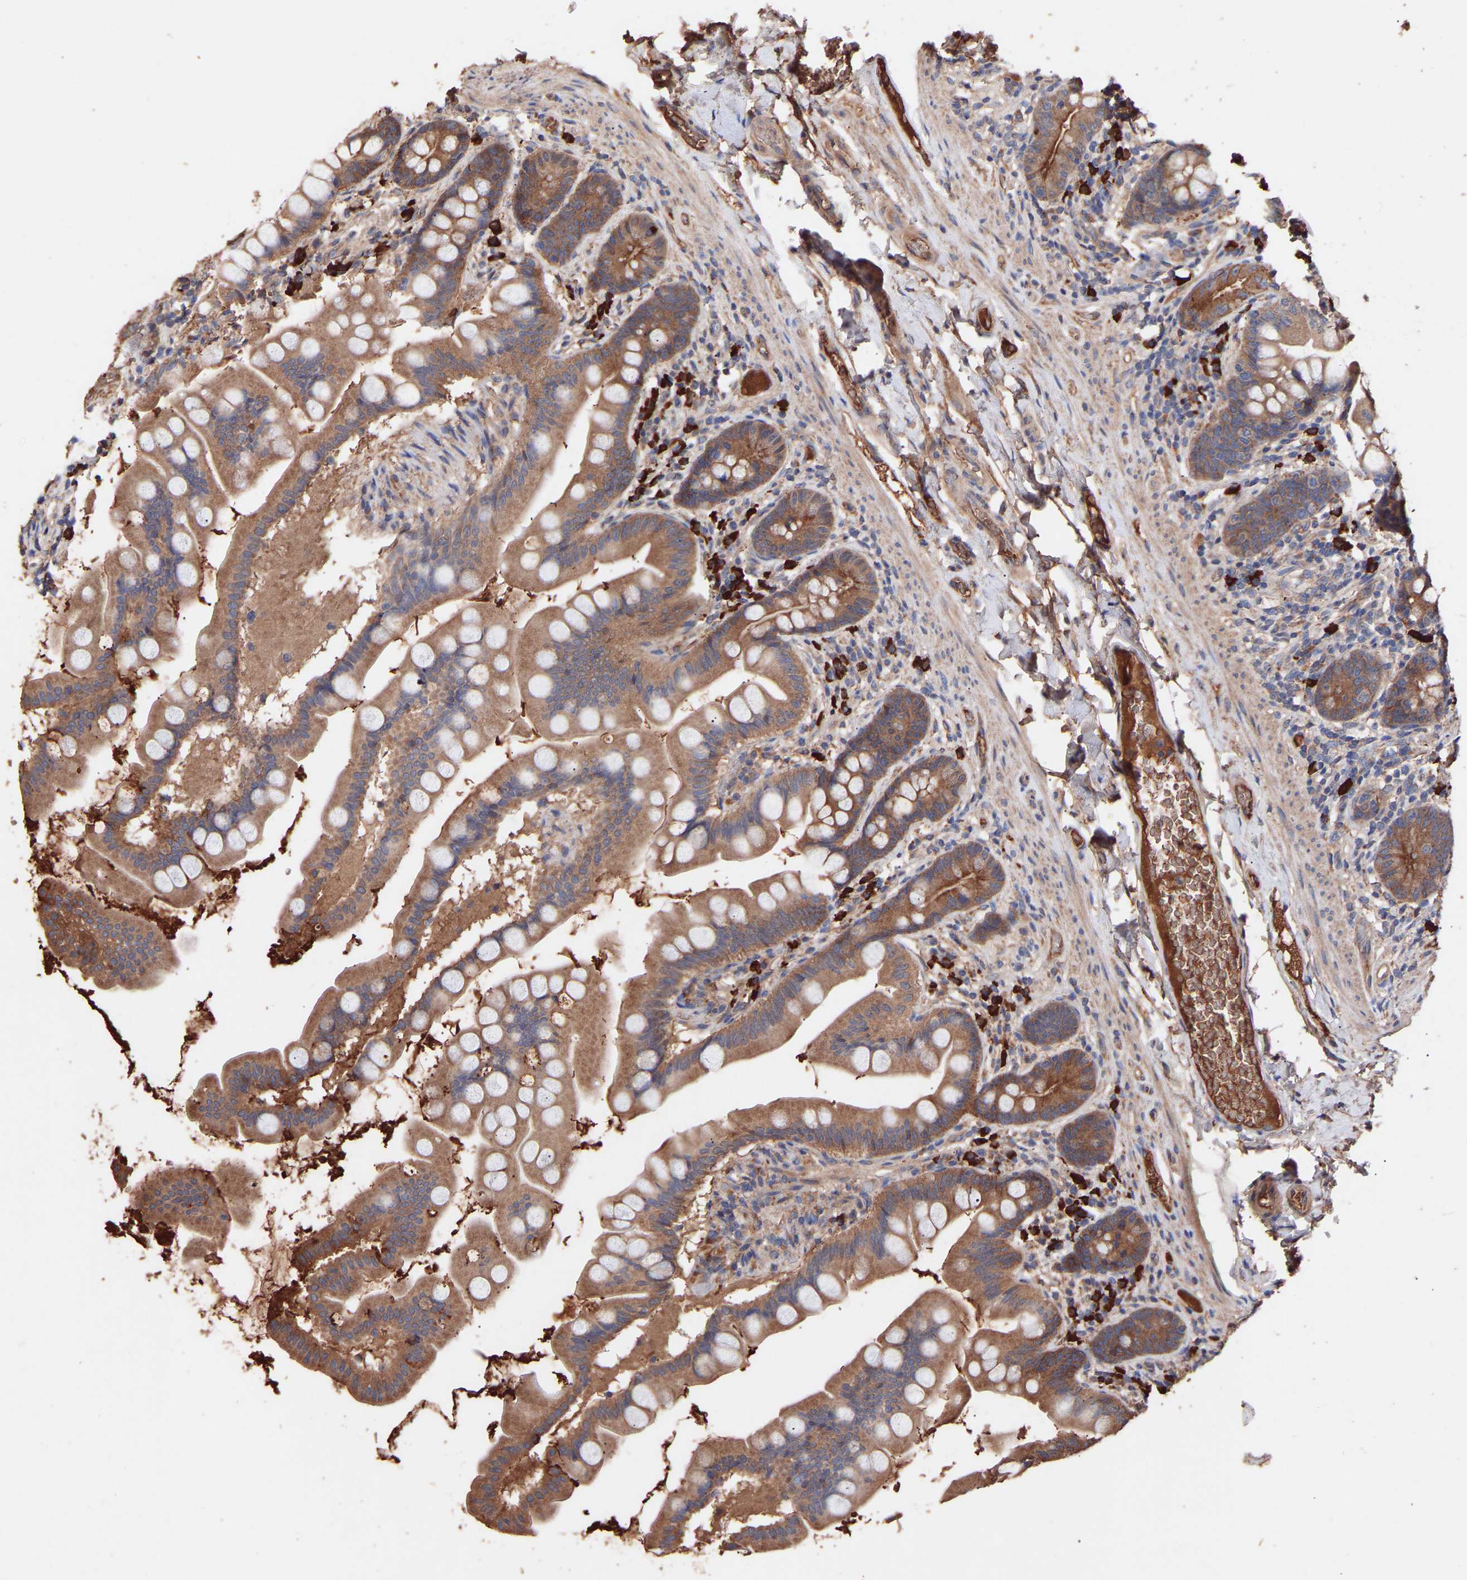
{"staining": {"intensity": "moderate", "quantity": ">75%", "location": "cytoplasmic/membranous"}, "tissue": "small intestine", "cell_type": "Glandular cells", "image_type": "normal", "snomed": [{"axis": "morphology", "description": "Normal tissue, NOS"}, {"axis": "topography", "description": "Small intestine"}], "caption": "A medium amount of moderate cytoplasmic/membranous staining is identified in about >75% of glandular cells in unremarkable small intestine. The staining was performed using DAB (3,3'-diaminobenzidine), with brown indicating positive protein expression. Nuclei are stained blue with hematoxylin.", "gene": "TMEM268", "patient": {"sex": "female", "age": 56}}